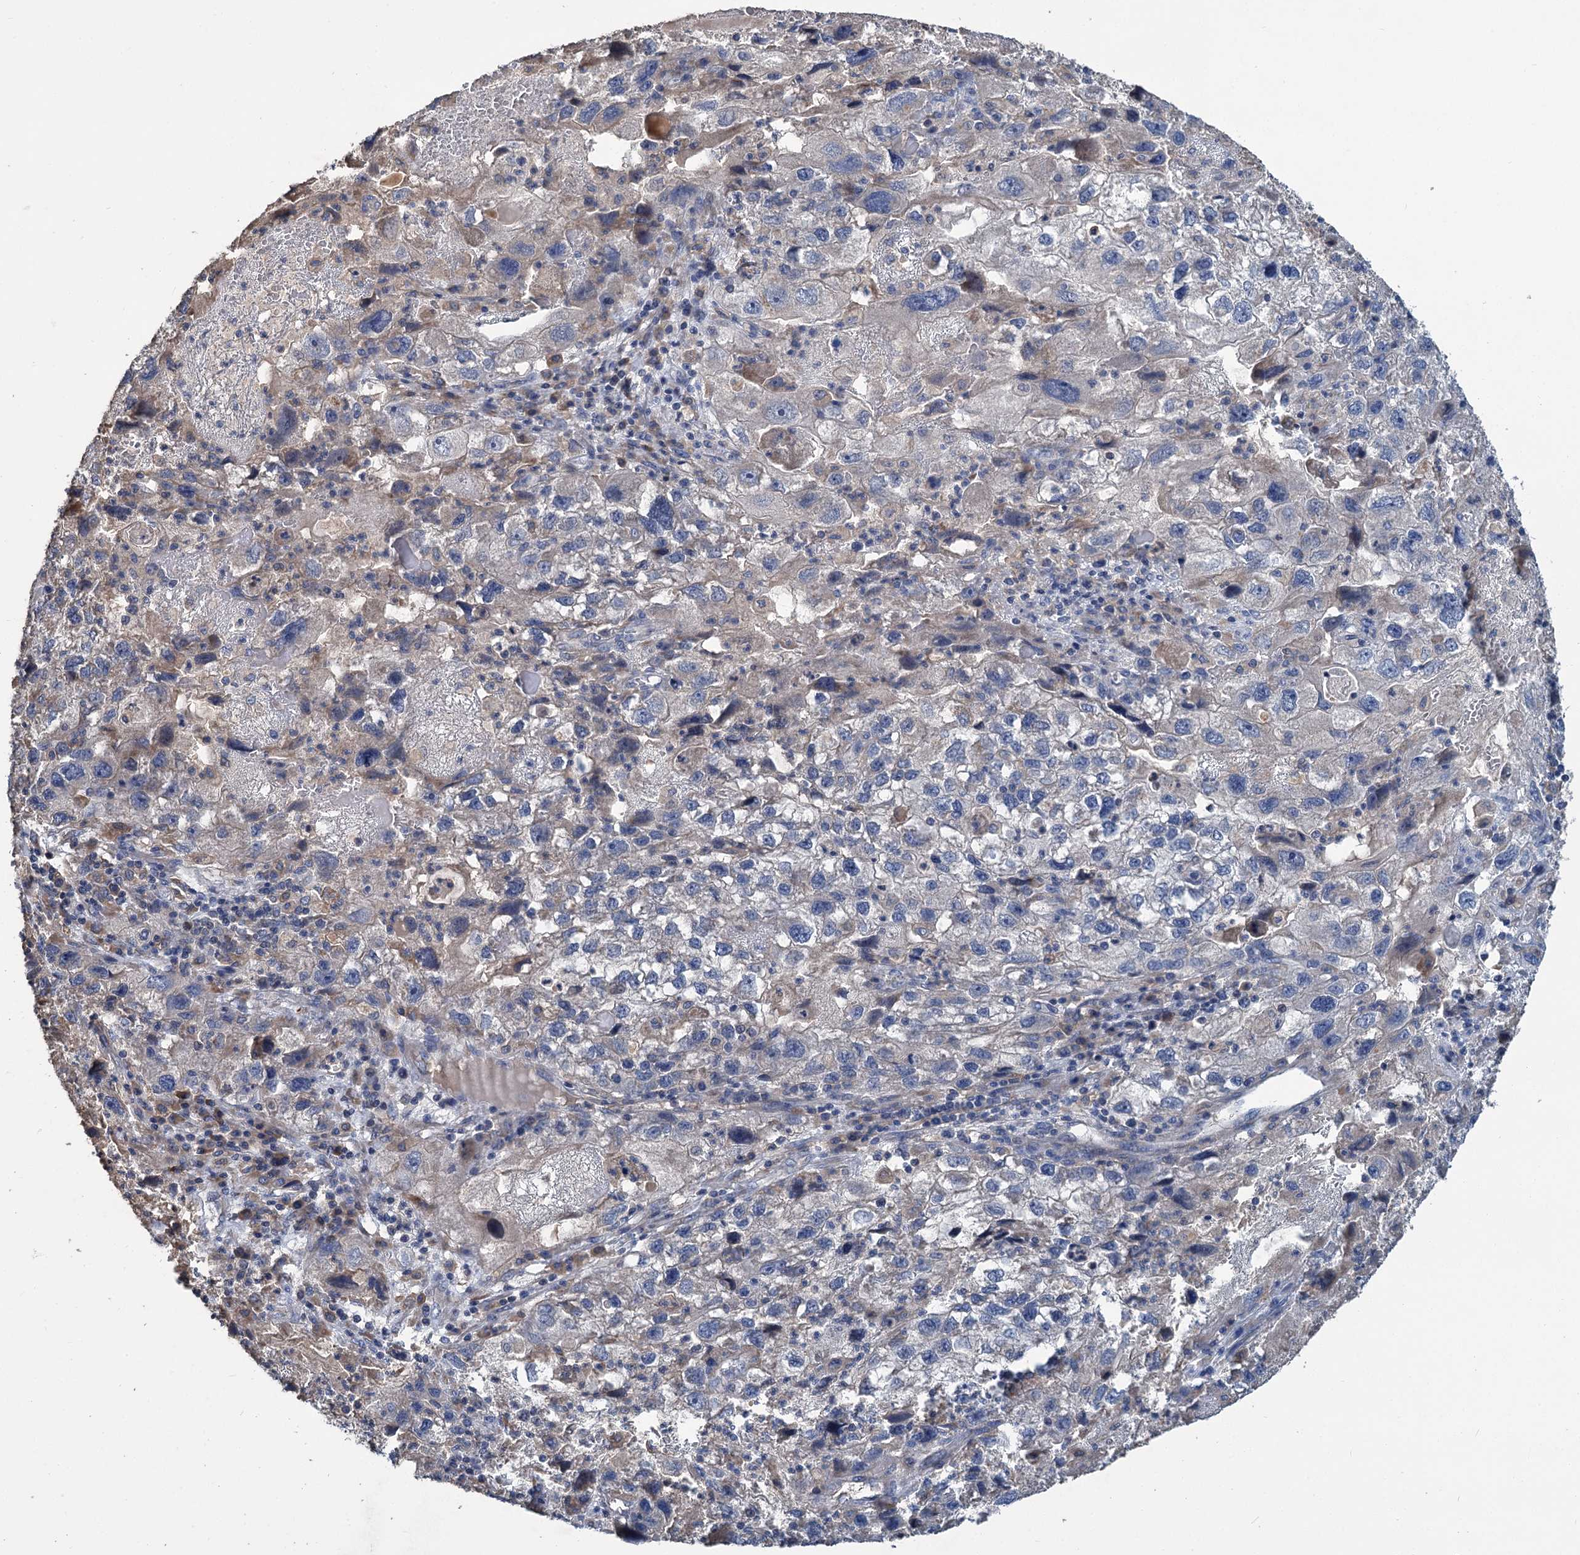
{"staining": {"intensity": "negative", "quantity": "none", "location": "none"}, "tissue": "endometrial cancer", "cell_type": "Tumor cells", "image_type": "cancer", "snomed": [{"axis": "morphology", "description": "Adenocarcinoma, NOS"}, {"axis": "topography", "description": "Endometrium"}], "caption": "This histopathology image is of endometrial cancer stained with immunohistochemistry (IHC) to label a protein in brown with the nuclei are counter-stained blue. There is no expression in tumor cells. (DAB immunohistochemistry (IHC), high magnification).", "gene": "URAD", "patient": {"sex": "female", "age": 49}}